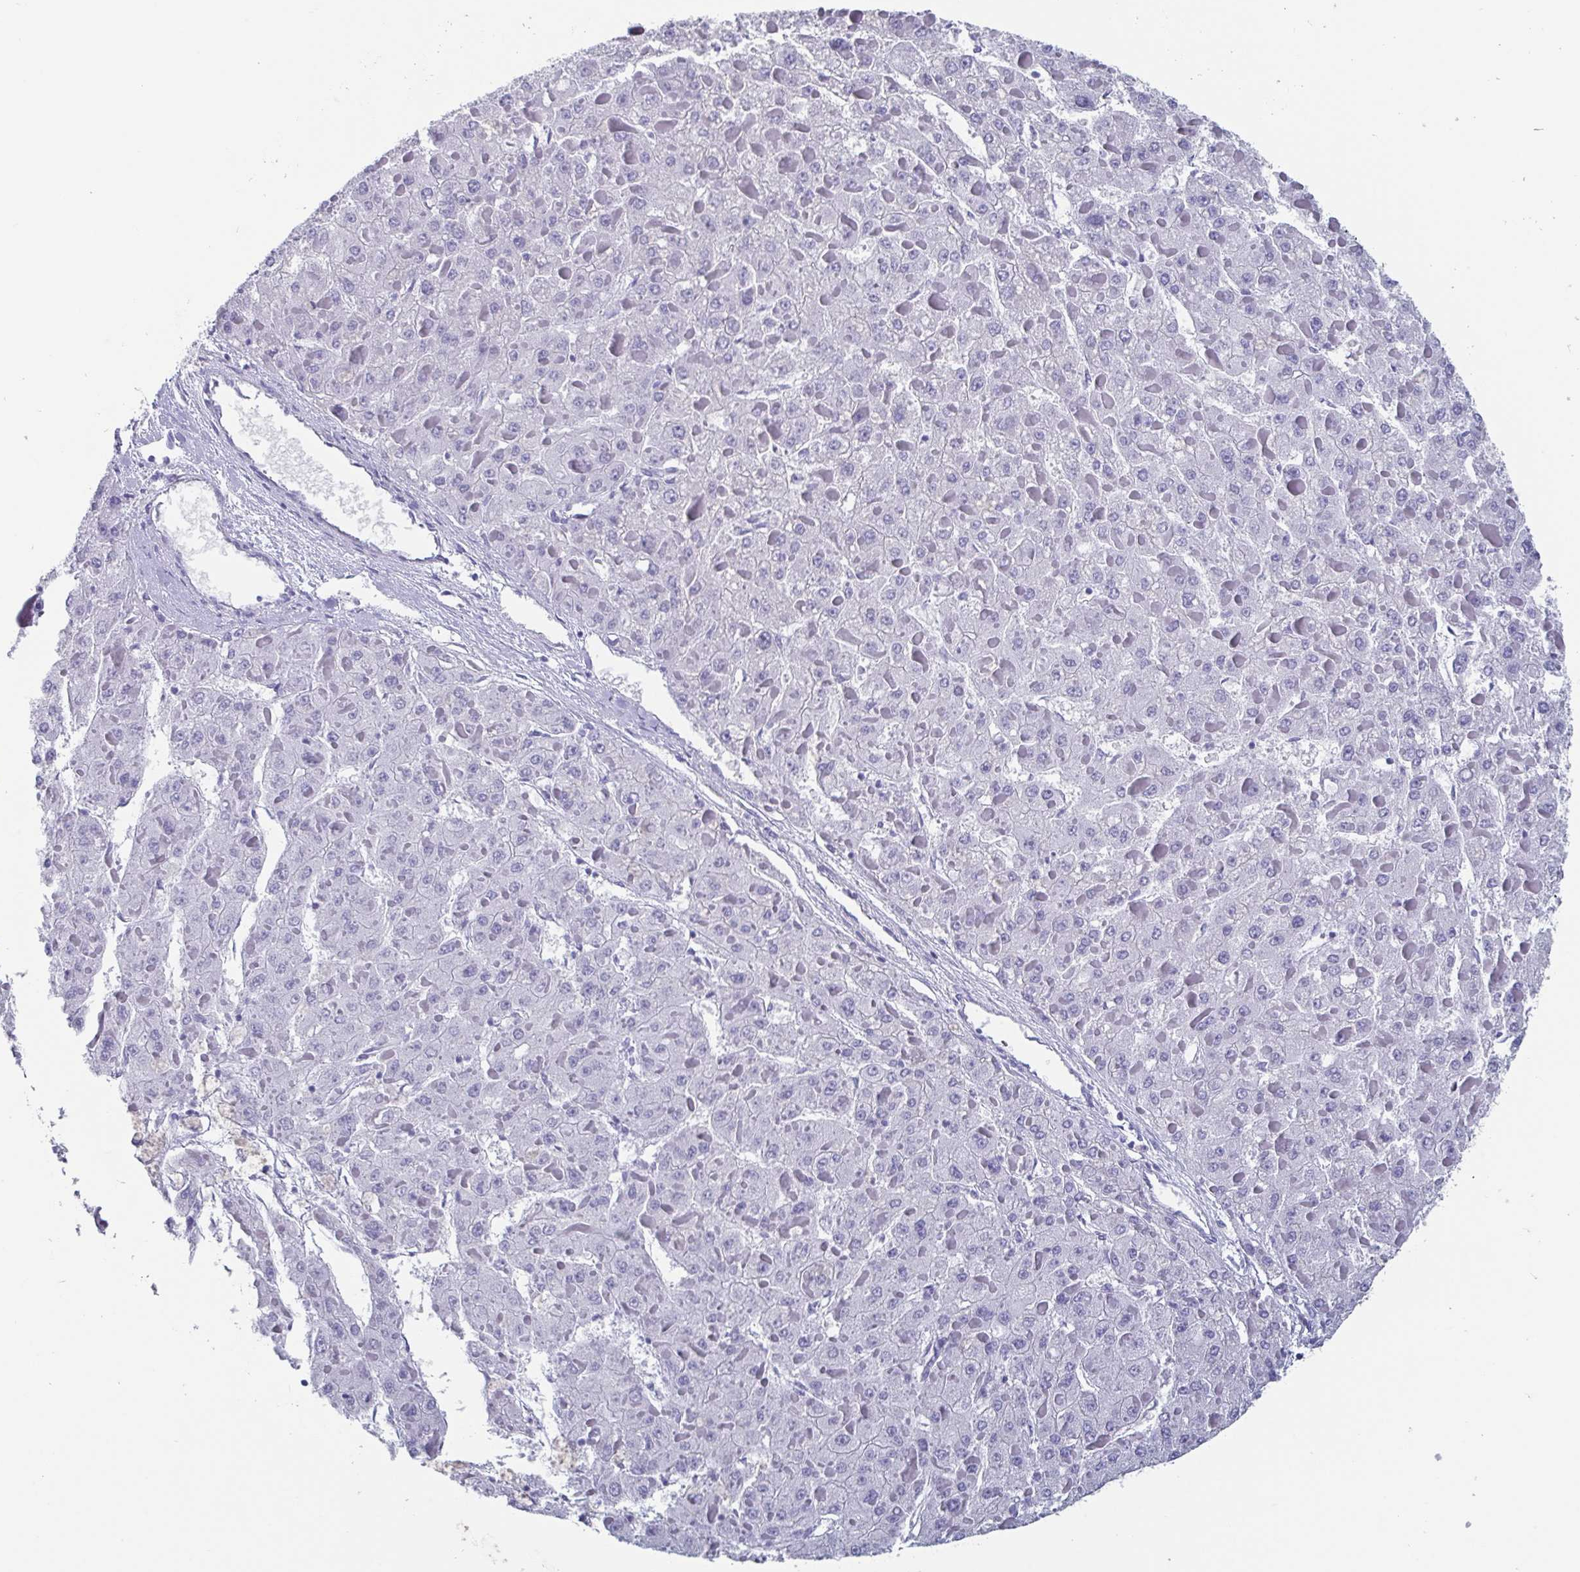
{"staining": {"intensity": "negative", "quantity": "none", "location": "none"}, "tissue": "liver cancer", "cell_type": "Tumor cells", "image_type": "cancer", "snomed": [{"axis": "morphology", "description": "Carcinoma, Hepatocellular, NOS"}, {"axis": "topography", "description": "Liver"}], "caption": "Protein analysis of liver cancer (hepatocellular carcinoma) demonstrates no significant expression in tumor cells.", "gene": "SCGN", "patient": {"sex": "female", "age": 73}}